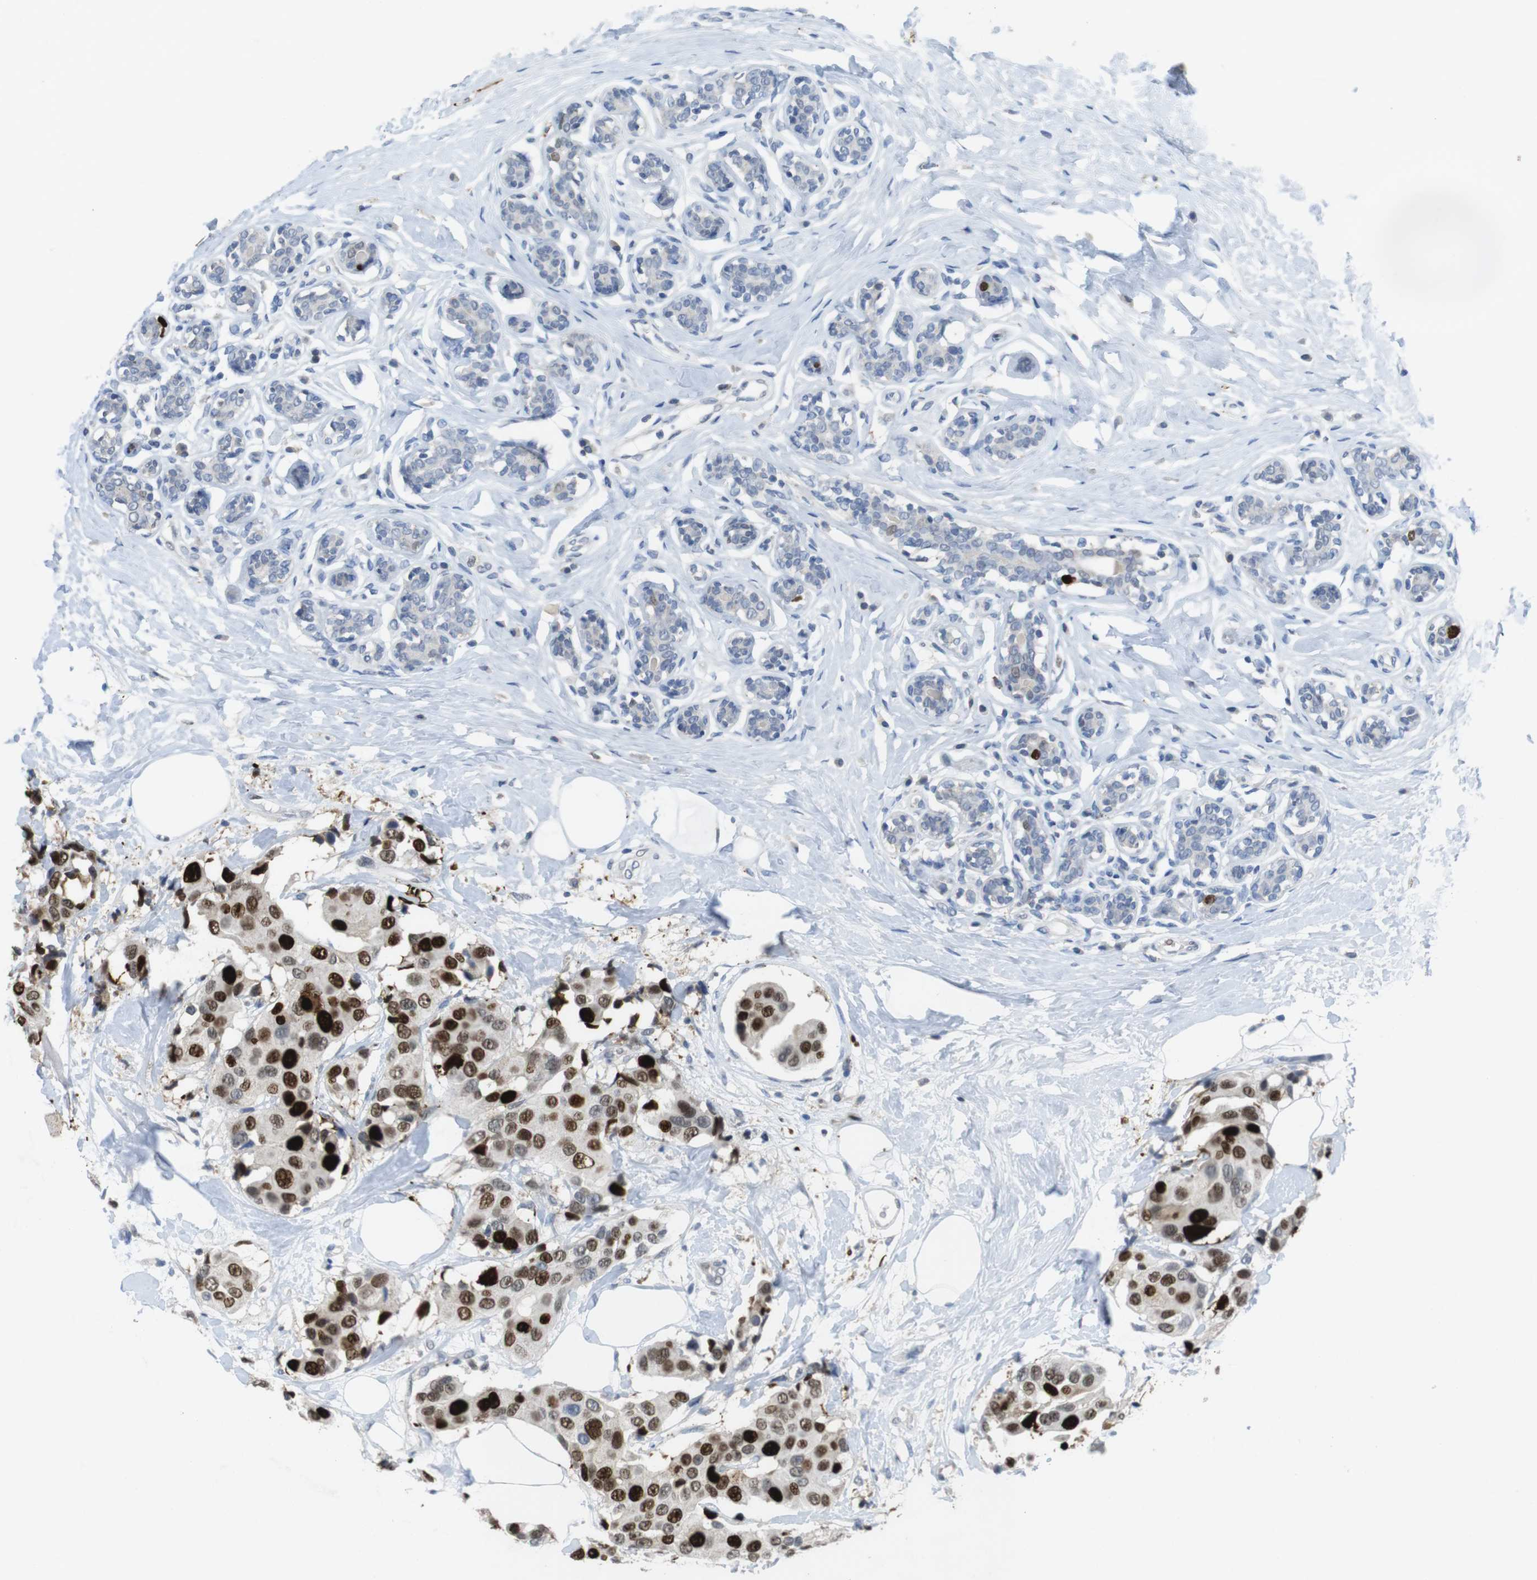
{"staining": {"intensity": "strong", "quantity": ">75%", "location": "nuclear"}, "tissue": "breast cancer", "cell_type": "Tumor cells", "image_type": "cancer", "snomed": [{"axis": "morphology", "description": "Normal tissue, NOS"}, {"axis": "morphology", "description": "Duct carcinoma"}, {"axis": "topography", "description": "Breast"}], "caption": "Immunohistochemistry histopathology image of human breast cancer (invasive ductal carcinoma) stained for a protein (brown), which exhibits high levels of strong nuclear staining in about >75% of tumor cells.", "gene": "KPNA2", "patient": {"sex": "female", "age": 39}}